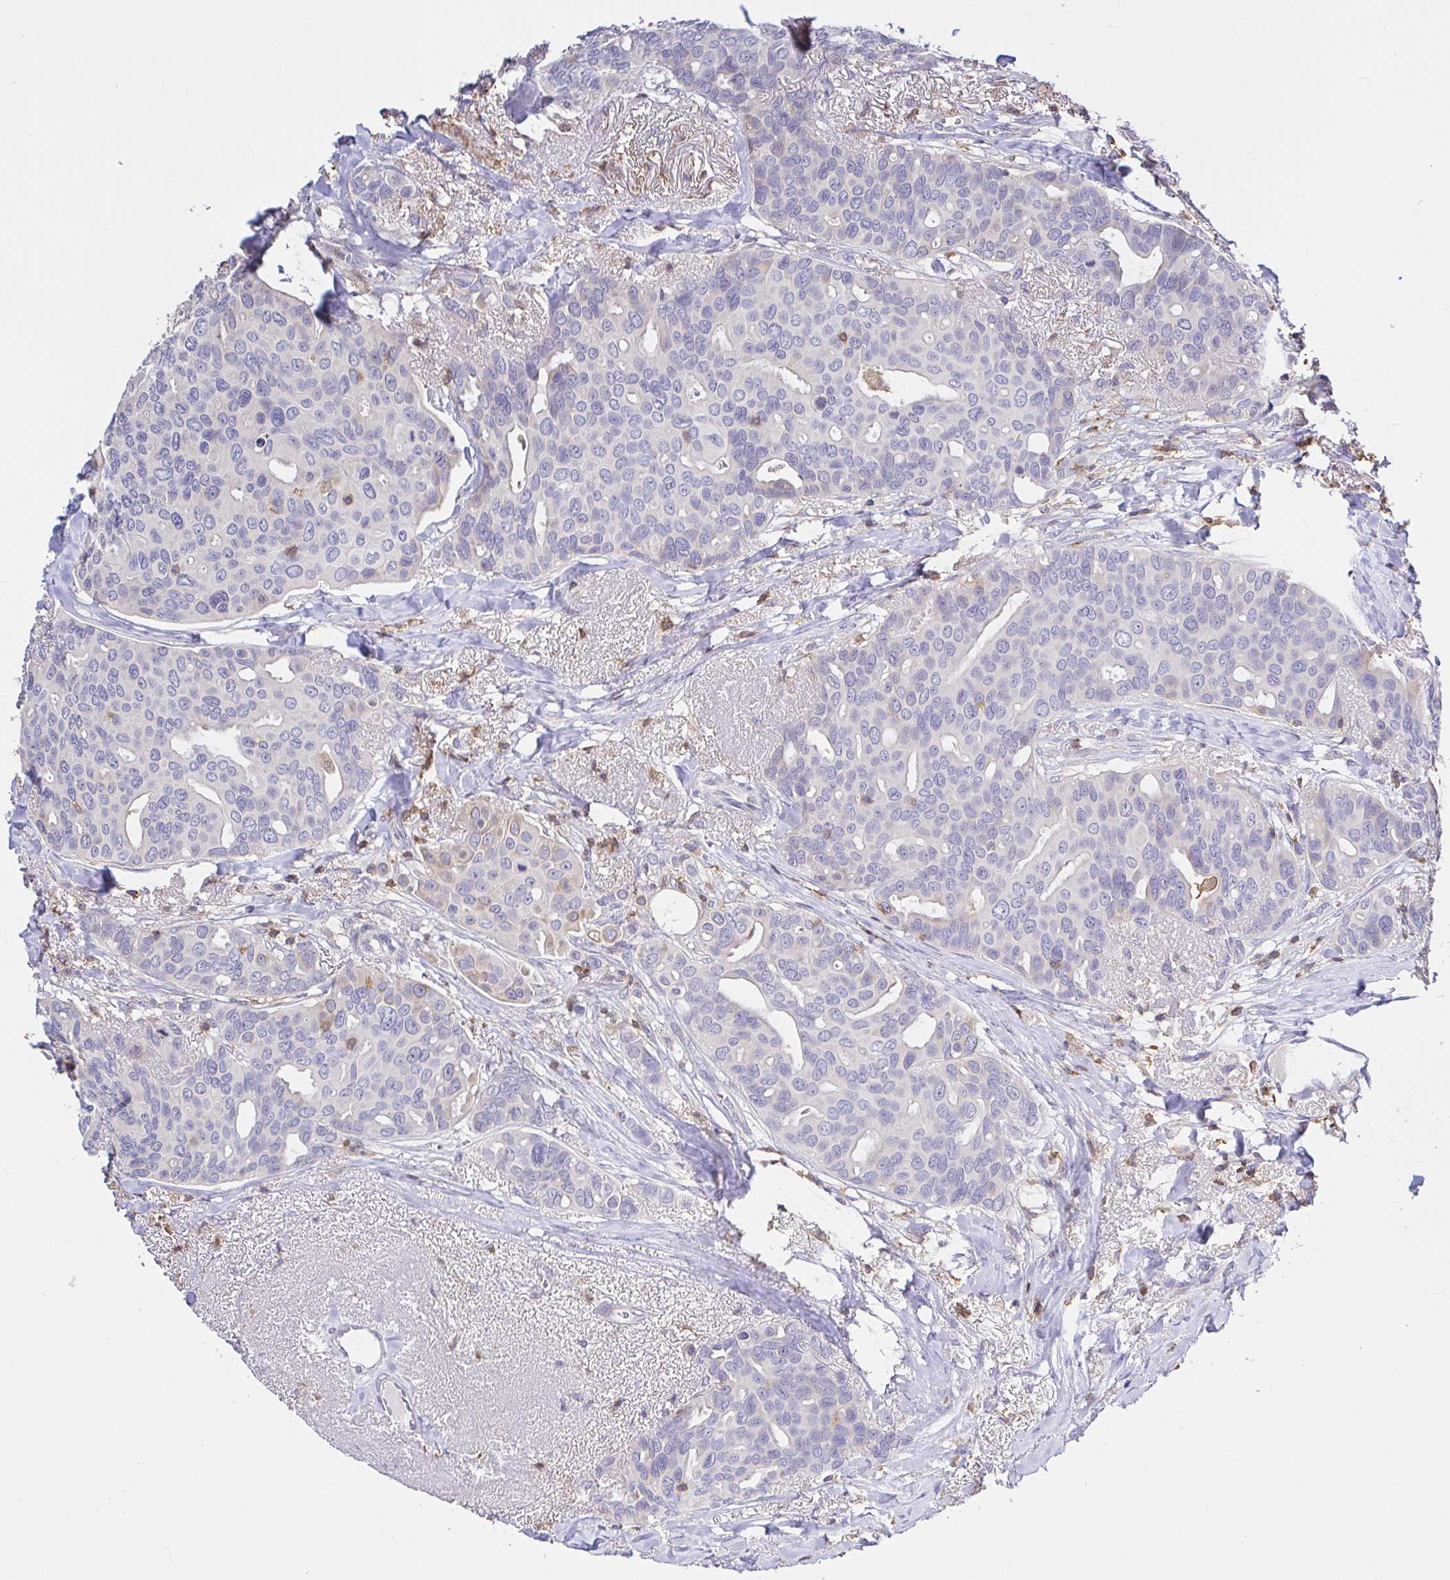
{"staining": {"intensity": "negative", "quantity": "none", "location": "none"}, "tissue": "breast cancer", "cell_type": "Tumor cells", "image_type": "cancer", "snomed": [{"axis": "morphology", "description": "Duct carcinoma"}, {"axis": "topography", "description": "Breast"}], "caption": "Histopathology image shows no protein expression in tumor cells of breast cancer tissue.", "gene": "SKAP1", "patient": {"sex": "female", "age": 54}}